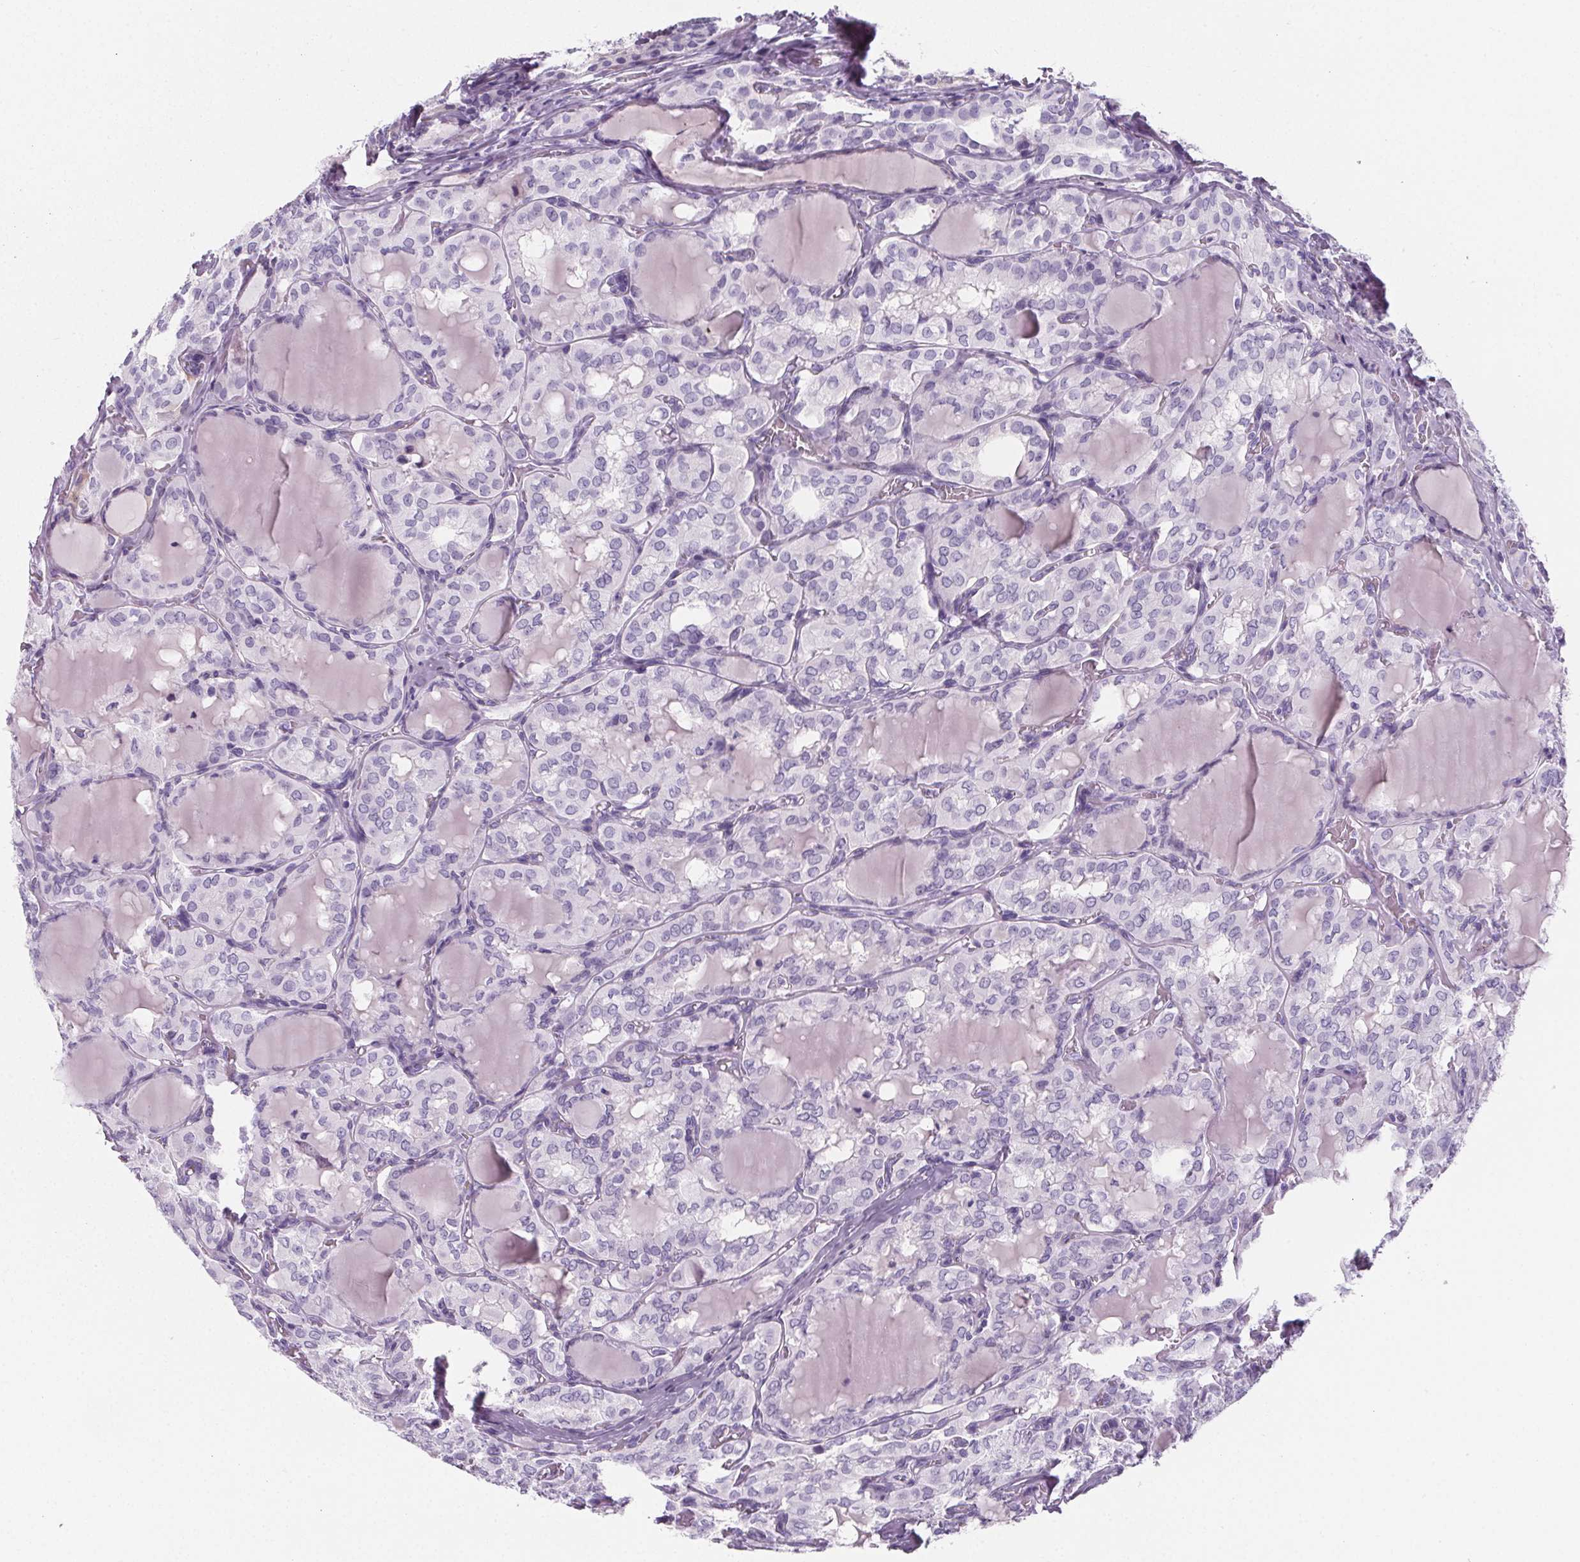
{"staining": {"intensity": "negative", "quantity": "none", "location": "none"}, "tissue": "thyroid cancer", "cell_type": "Tumor cells", "image_type": "cancer", "snomed": [{"axis": "morphology", "description": "Papillary adenocarcinoma, NOS"}, {"axis": "topography", "description": "Thyroid gland"}], "caption": "Tumor cells are negative for brown protein staining in papillary adenocarcinoma (thyroid). (DAB (3,3'-diaminobenzidine) IHC visualized using brightfield microscopy, high magnification).", "gene": "ADRB1", "patient": {"sex": "male", "age": 20}}